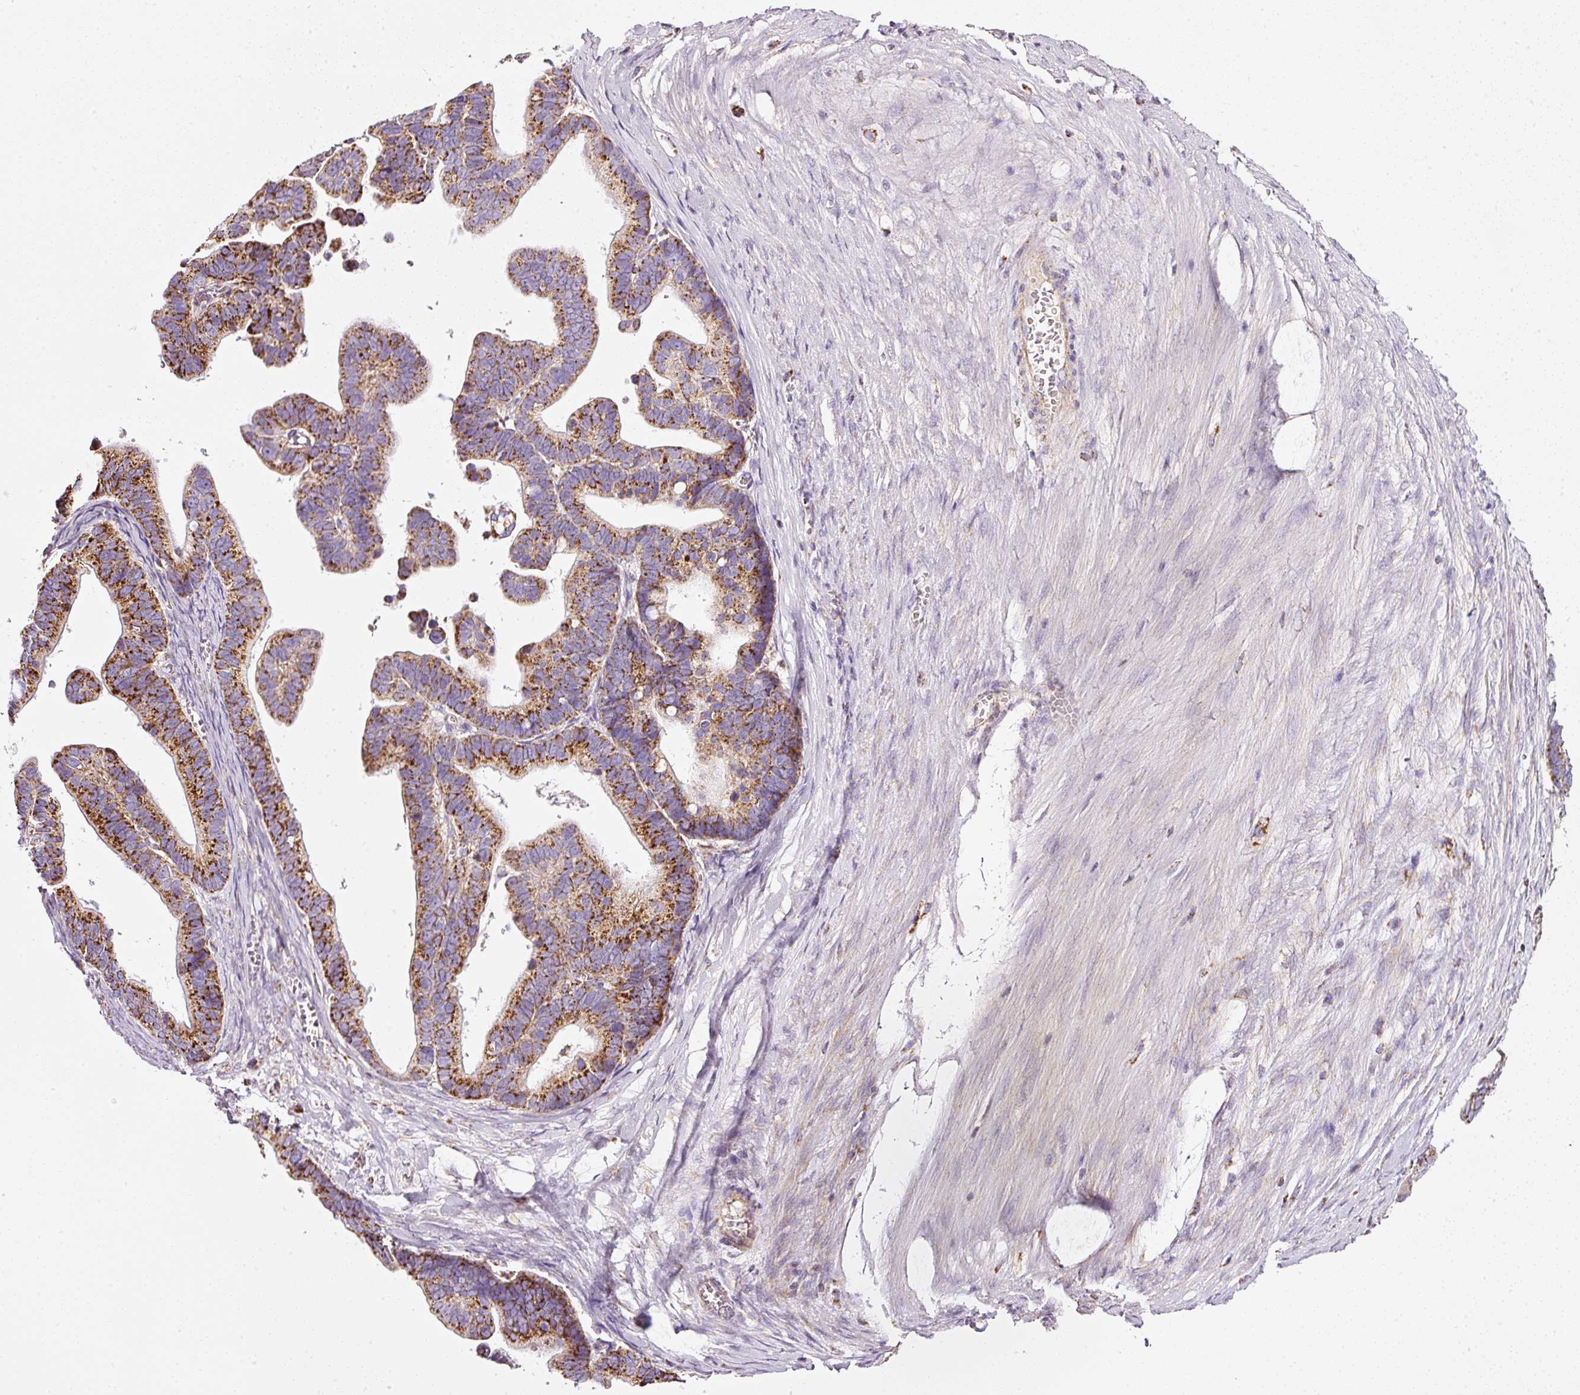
{"staining": {"intensity": "strong", "quantity": "25%-75%", "location": "cytoplasmic/membranous"}, "tissue": "ovarian cancer", "cell_type": "Tumor cells", "image_type": "cancer", "snomed": [{"axis": "morphology", "description": "Cystadenocarcinoma, serous, NOS"}, {"axis": "topography", "description": "Ovary"}], "caption": "High-magnification brightfield microscopy of ovarian cancer stained with DAB (3,3'-diaminobenzidine) (brown) and counterstained with hematoxylin (blue). tumor cells exhibit strong cytoplasmic/membranous expression is appreciated in approximately25%-75% of cells. The protein of interest is shown in brown color, while the nuclei are stained blue.", "gene": "SDHA", "patient": {"sex": "female", "age": 56}}